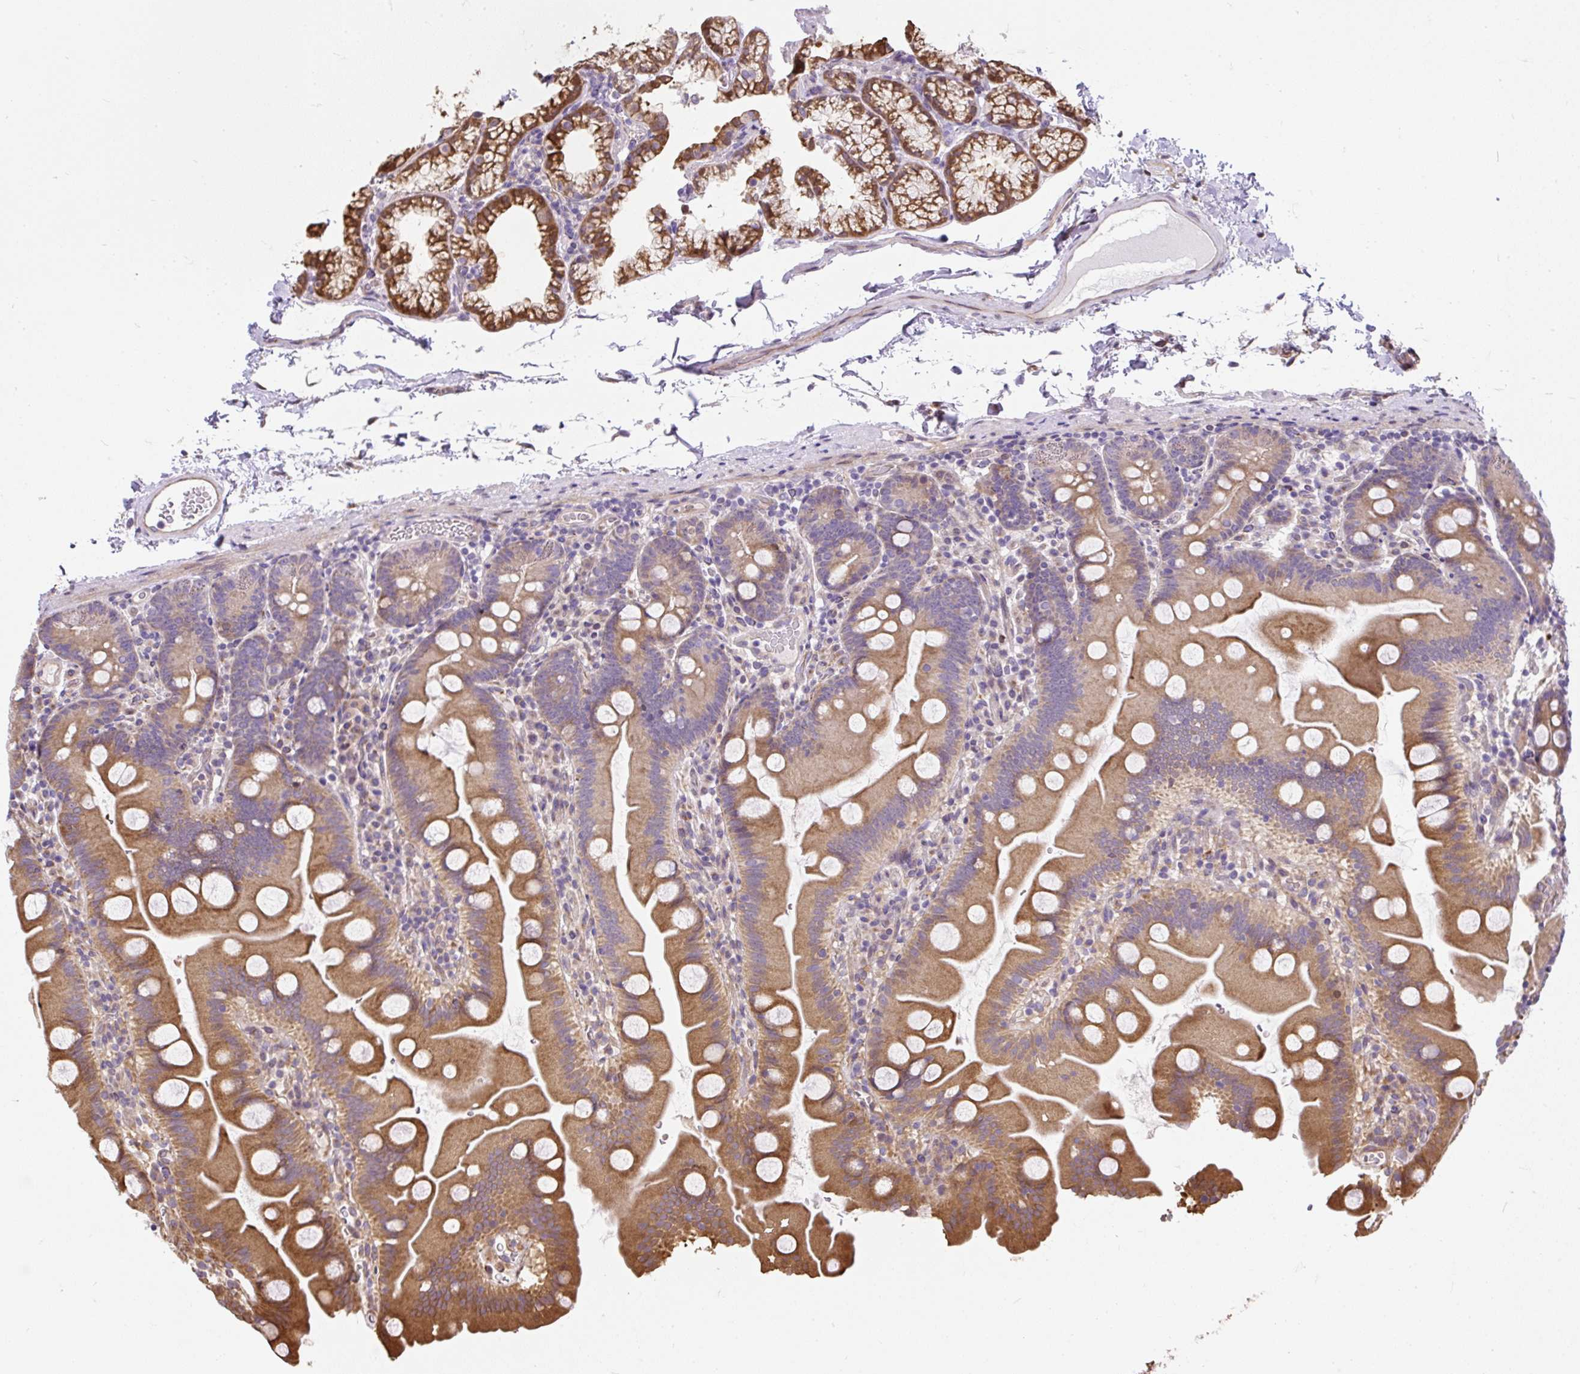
{"staining": {"intensity": "moderate", "quantity": ">75%", "location": "cytoplasmic/membranous"}, "tissue": "small intestine", "cell_type": "Glandular cells", "image_type": "normal", "snomed": [{"axis": "morphology", "description": "Normal tissue, NOS"}, {"axis": "topography", "description": "Small intestine"}], "caption": "Brown immunohistochemical staining in benign human small intestine exhibits moderate cytoplasmic/membranous expression in approximately >75% of glandular cells.", "gene": "PUS7L", "patient": {"sex": "female", "age": 68}}